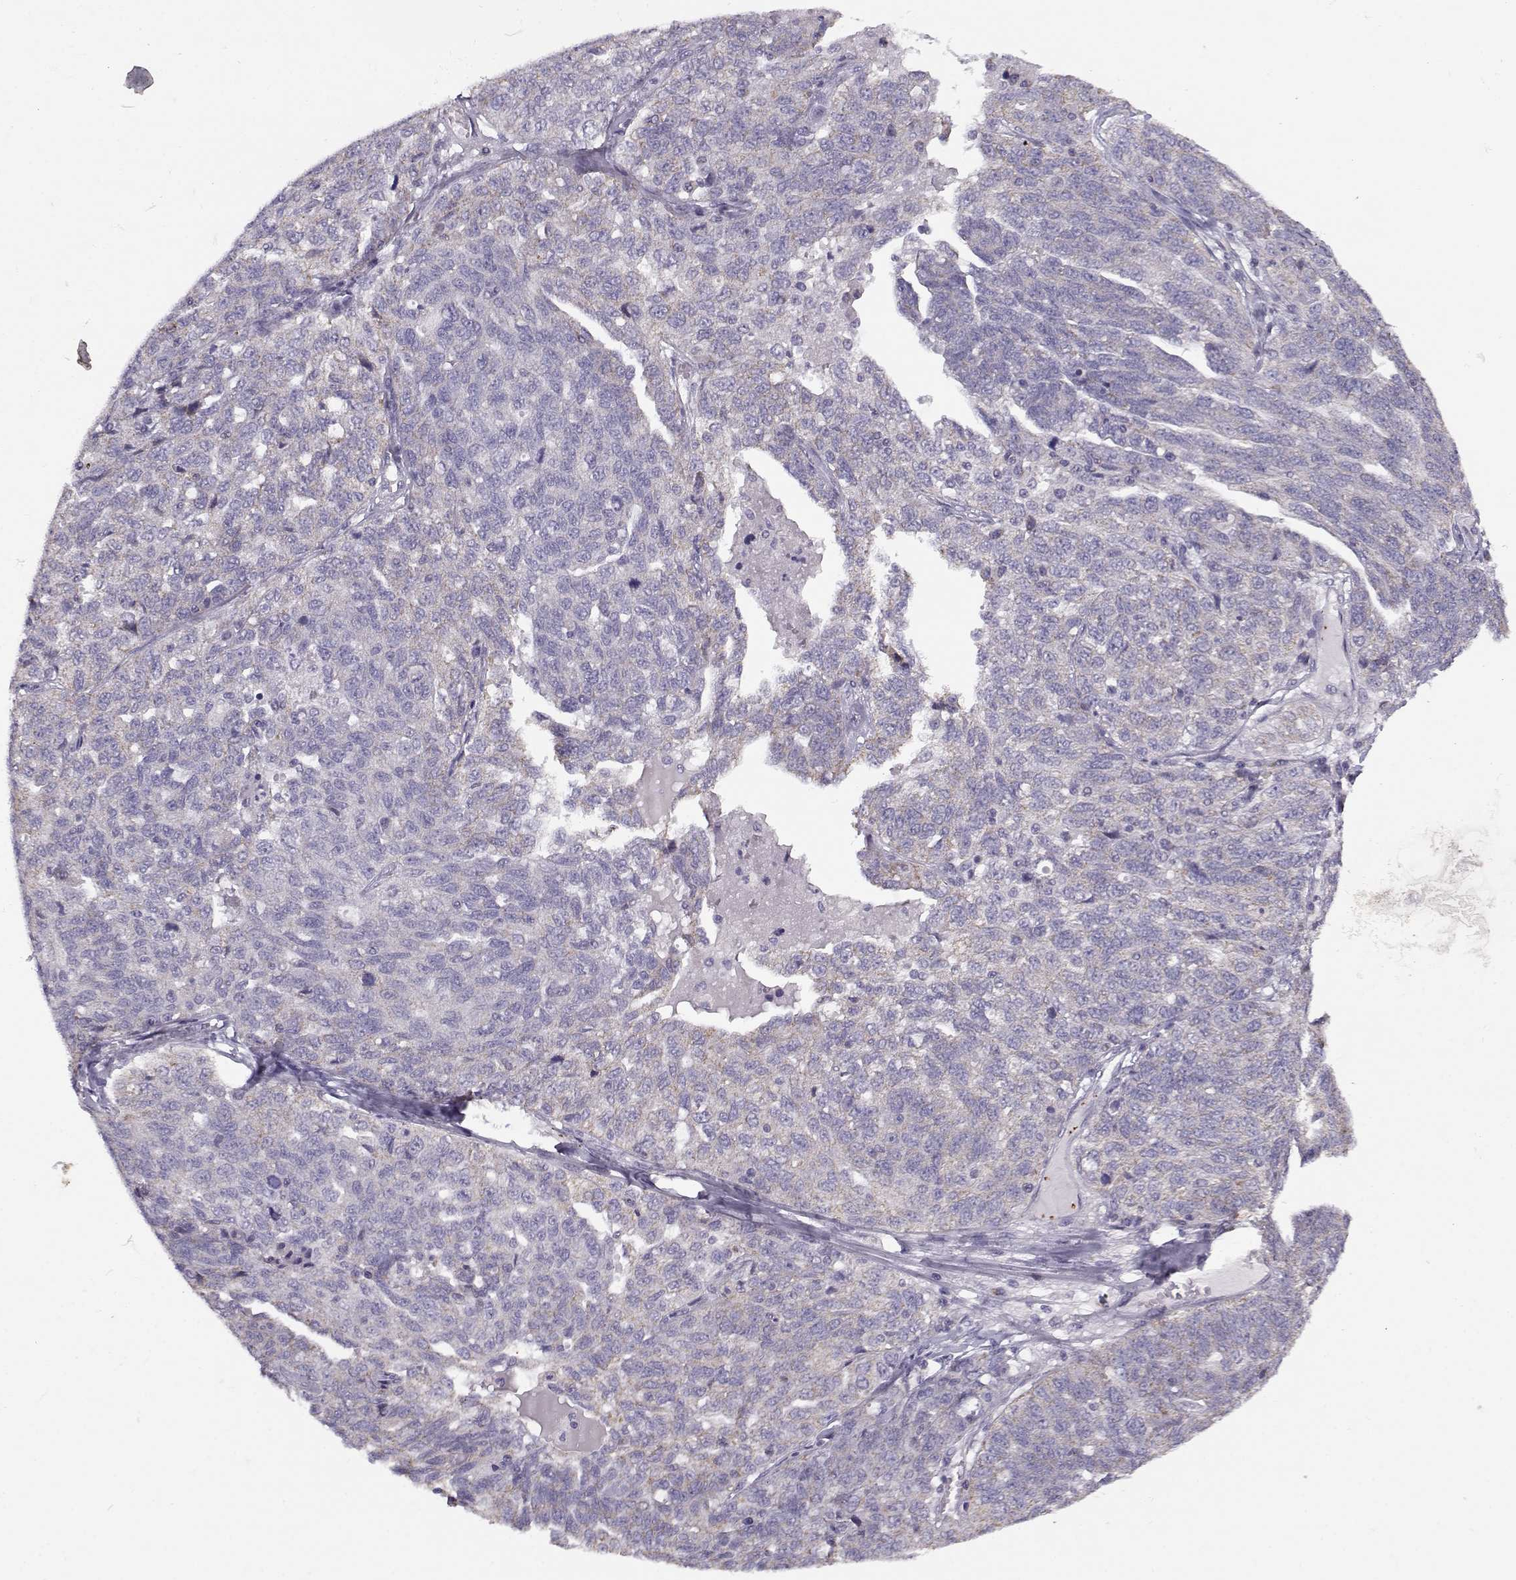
{"staining": {"intensity": "weak", "quantity": "<25%", "location": "cytoplasmic/membranous"}, "tissue": "ovarian cancer", "cell_type": "Tumor cells", "image_type": "cancer", "snomed": [{"axis": "morphology", "description": "Cystadenocarcinoma, serous, NOS"}, {"axis": "topography", "description": "Ovary"}], "caption": "Tumor cells are negative for protein expression in human ovarian serous cystadenocarcinoma. Nuclei are stained in blue.", "gene": "KLF17", "patient": {"sex": "female", "age": 71}}